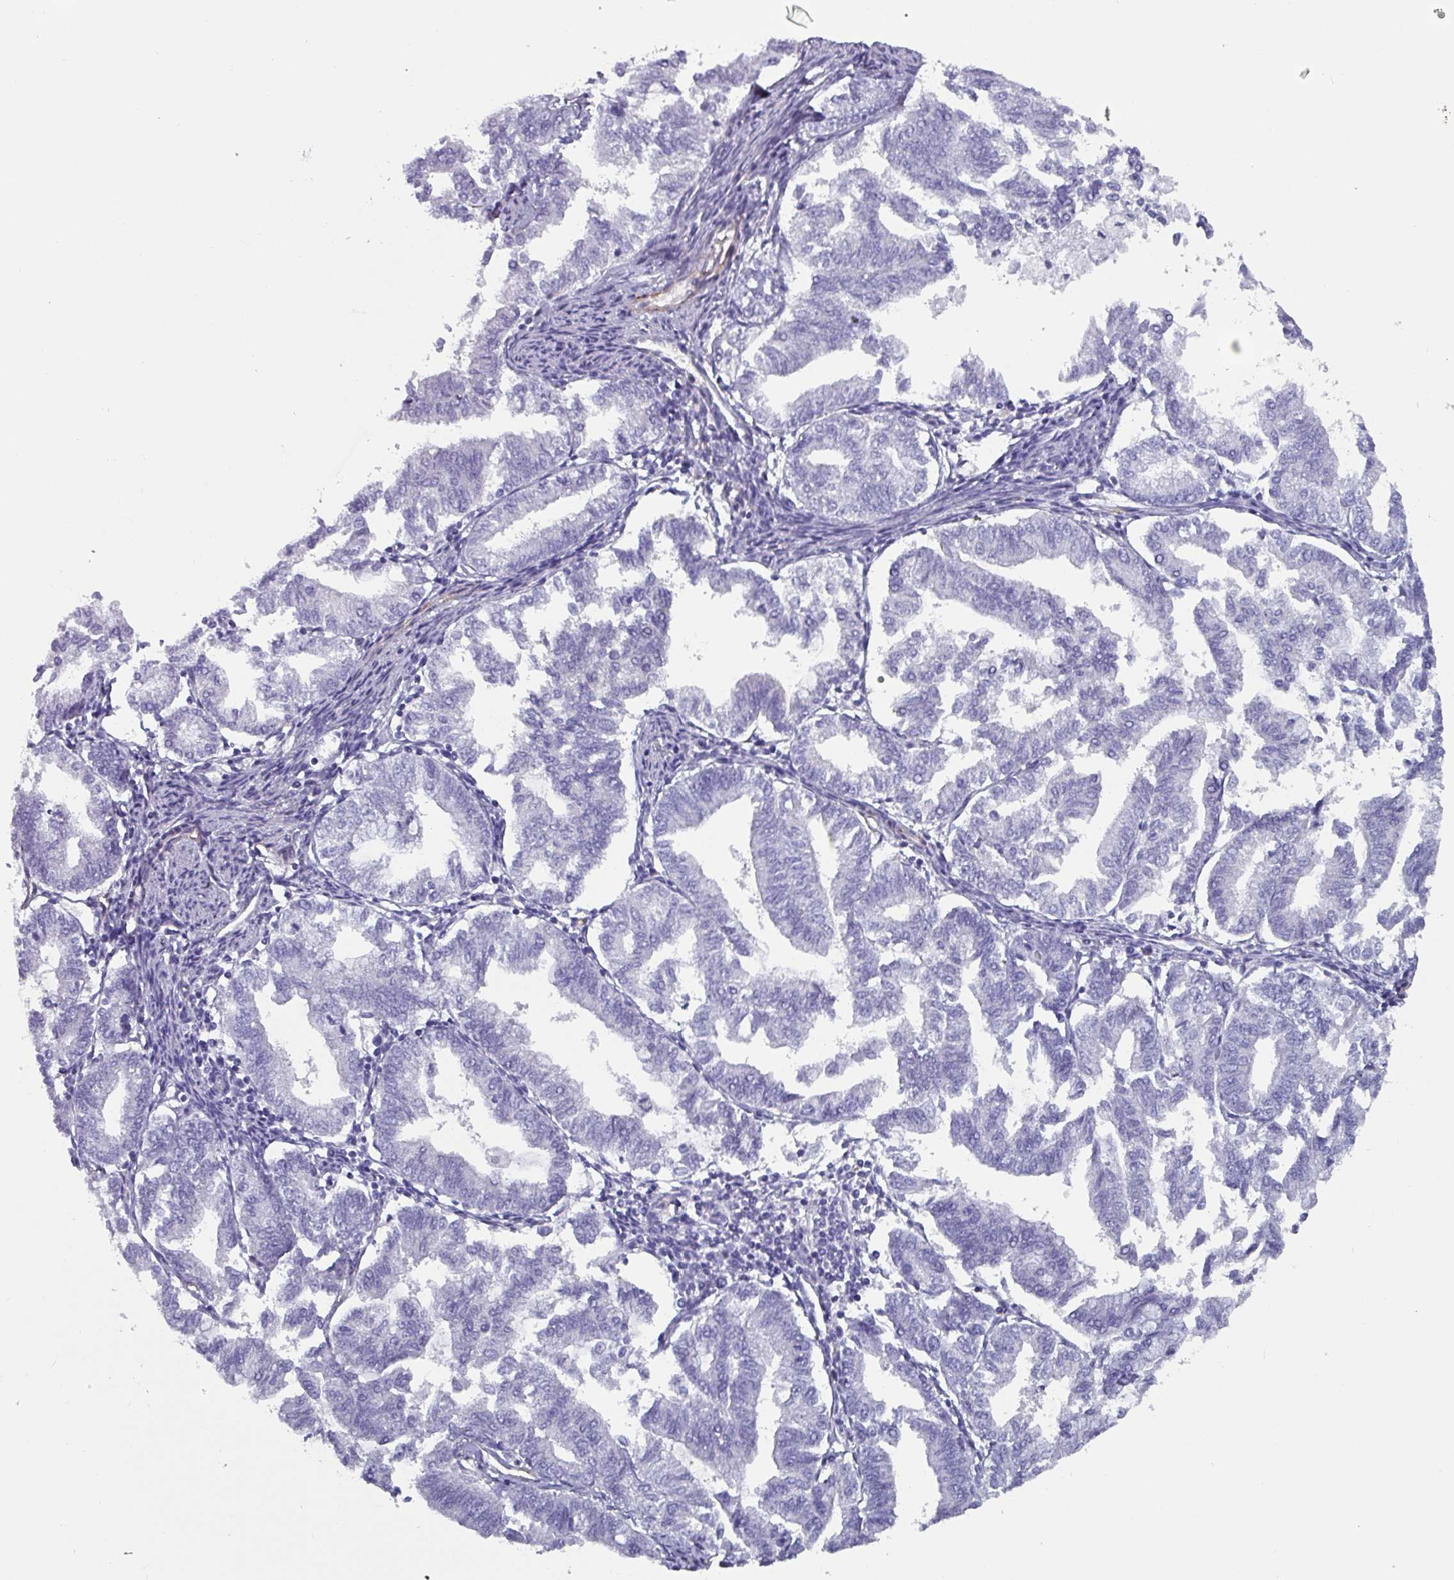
{"staining": {"intensity": "negative", "quantity": "none", "location": "none"}, "tissue": "endometrial cancer", "cell_type": "Tumor cells", "image_type": "cancer", "snomed": [{"axis": "morphology", "description": "Adenocarcinoma, NOS"}, {"axis": "topography", "description": "Endometrium"}], "caption": "IHC of endometrial cancer shows no expression in tumor cells.", "gene": "ZNF816-ZNF321P", "patient": {"sex": "female", "age": 79}}